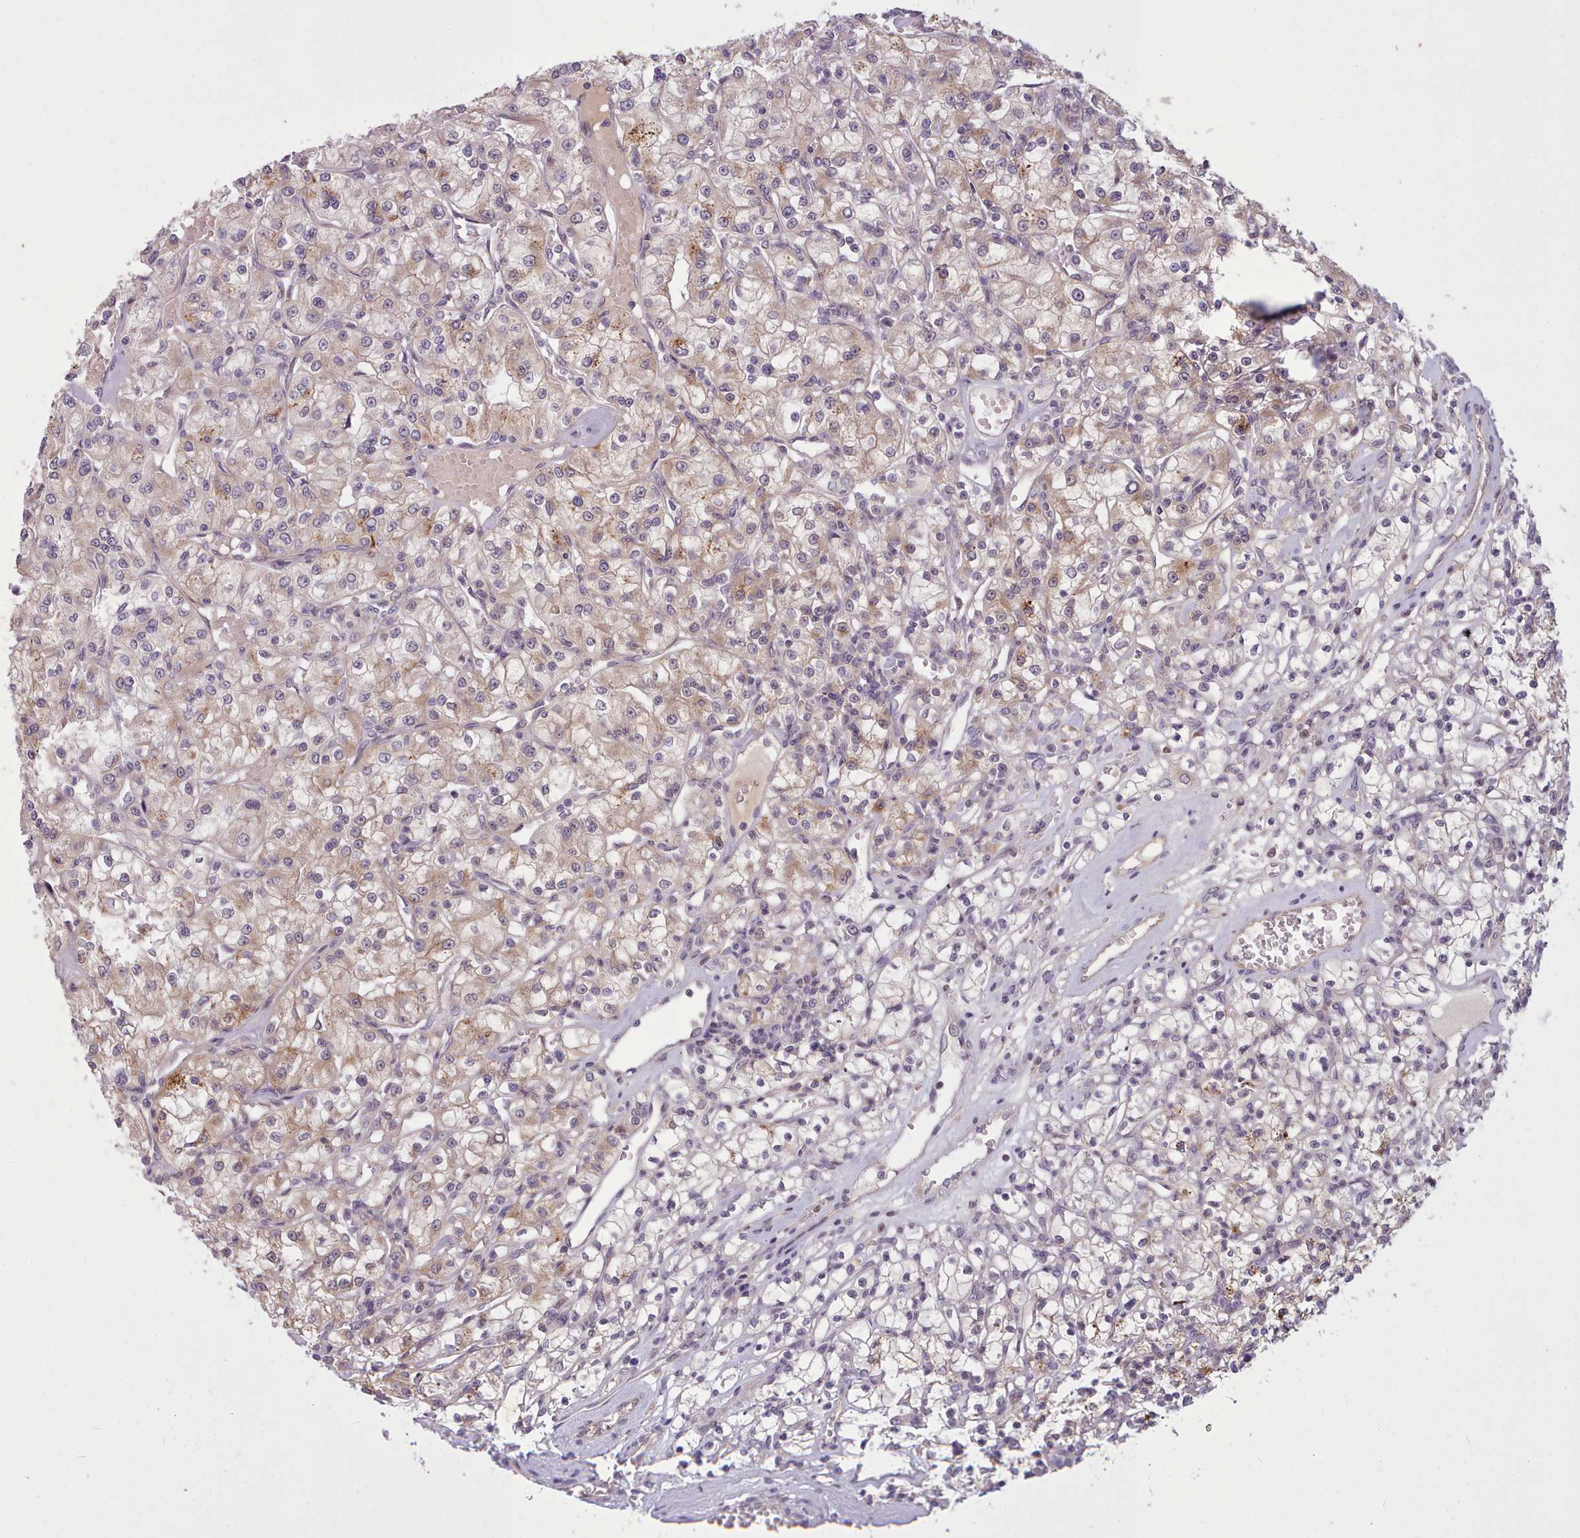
{"staining": {"intensity": "weak", "quantity": "<25%", "location": "cytoplasmic/membranous"}, "tissue": "renal cancer", "cell_type": "Tumor cells", "image_type": "cancer", "snomed": [{"axis": "morphology", "description": "Adenocarcinoma, NOS"}, {"axis": "topography", "description": "Kidney"}], "caption": "Immunohistochemical staining of human renal cancer (adenocarcinoma) shows no significant expression in tumor cells. (Stains: DAB (3,3'-diaminobenzidine) immunohistochemistry with hematoxylin counter stain, Microscopy: brightfield microscopy at high magnification).", "gene": "NMRK1", "patient": {"sex": "female", "age": 59}}